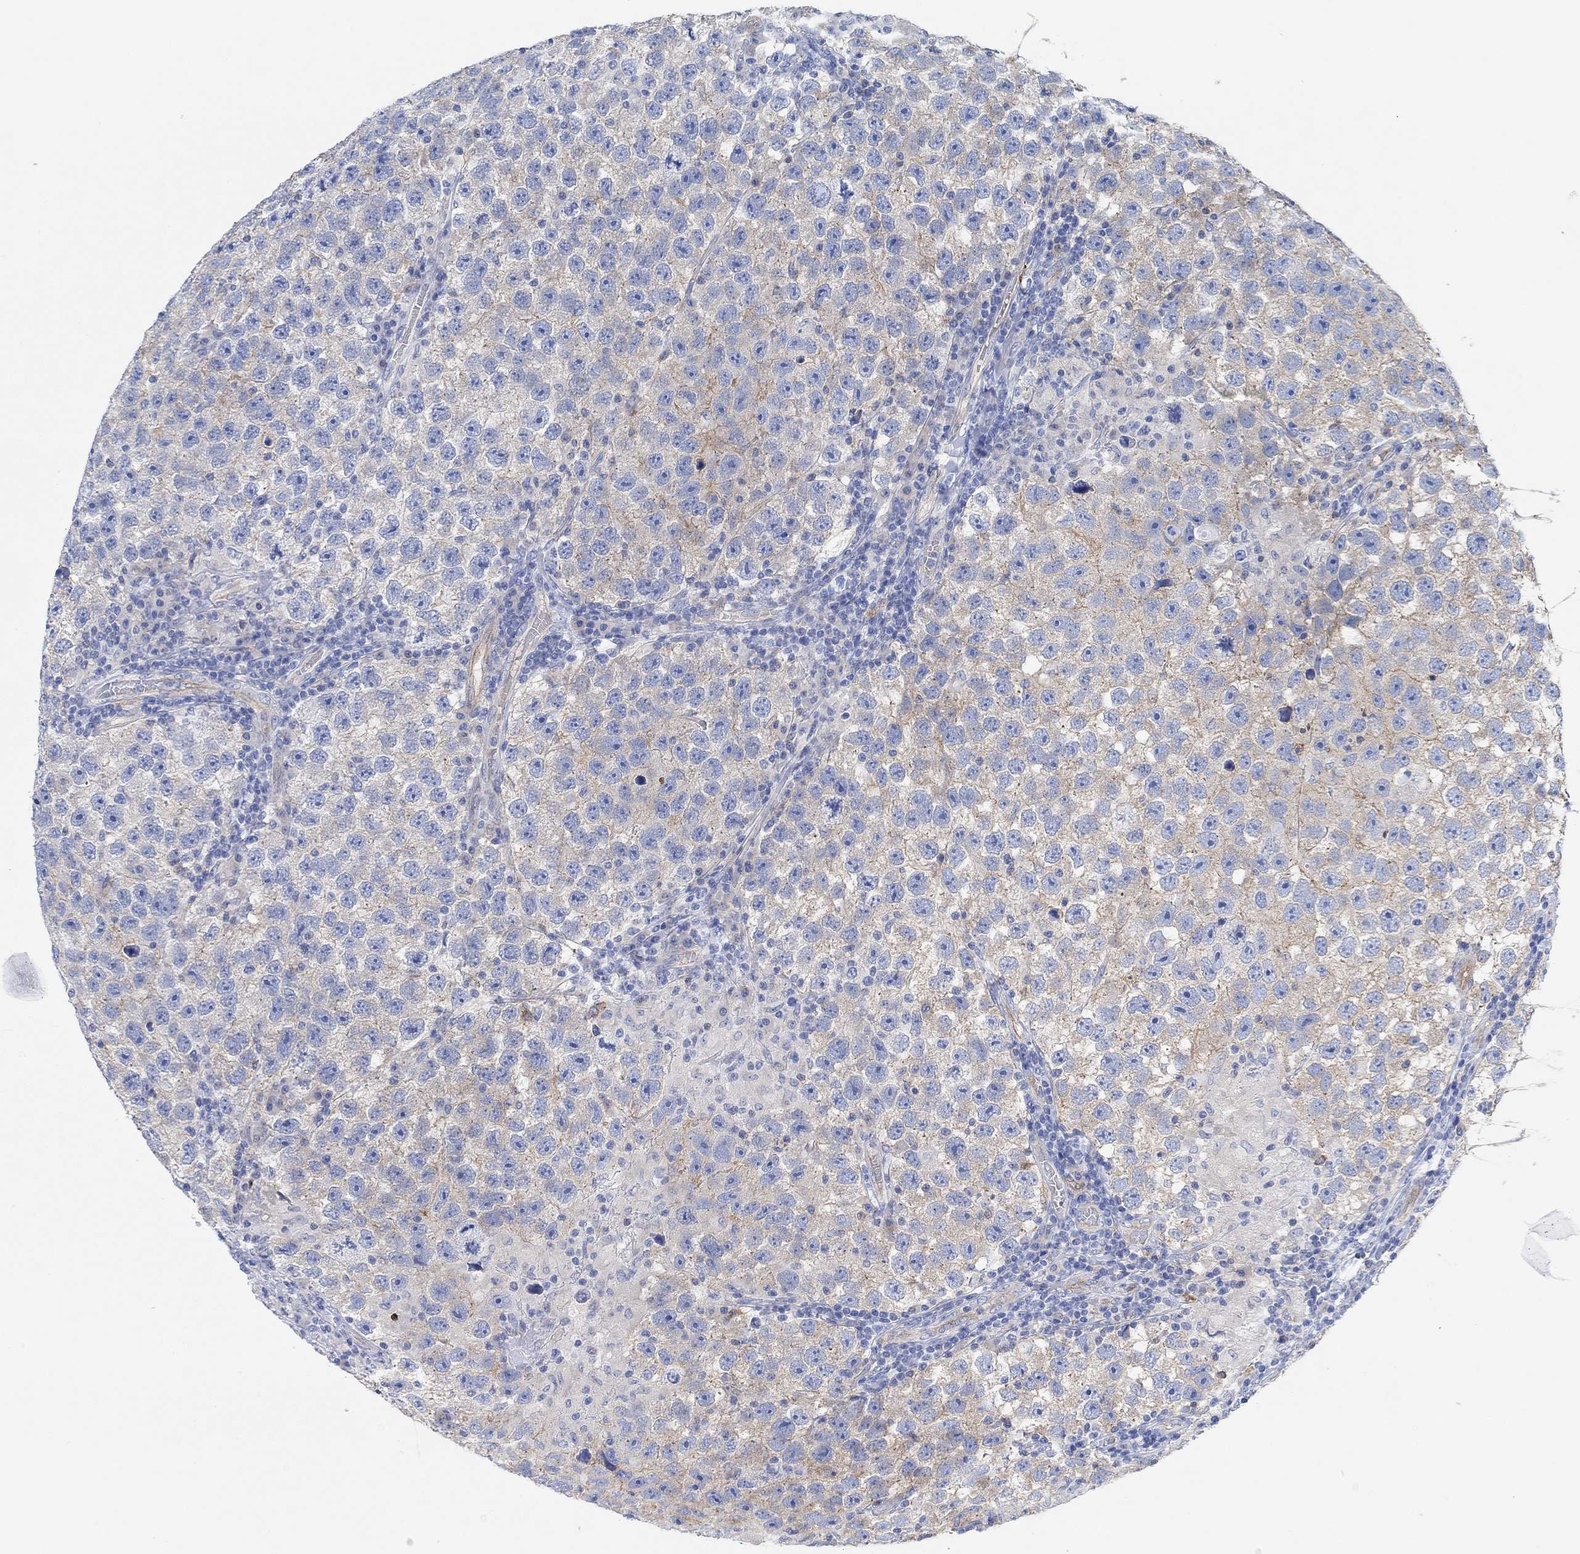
{"staining": {"intensity": "weak", "quantity": "25%-75%", "location": "cytoplasmic/membranous"}, "tissue": "testis cancer", "cell_type": "Tumor cells", "image_type": "cancer", "snomed": [{"axis": "morphology", "description": "Seminoma, NOS"}, {"axis": "topography", "description": "Testis"}], "caption": "Testis cancer (seminoma) was stained to show a protein in brown. There is low levels of weak cytoplasmic/membranous staining in about 25%-75% of tumor cells.", "gene": "RGS1", "patient": {"sex": "male", "age": 26}}